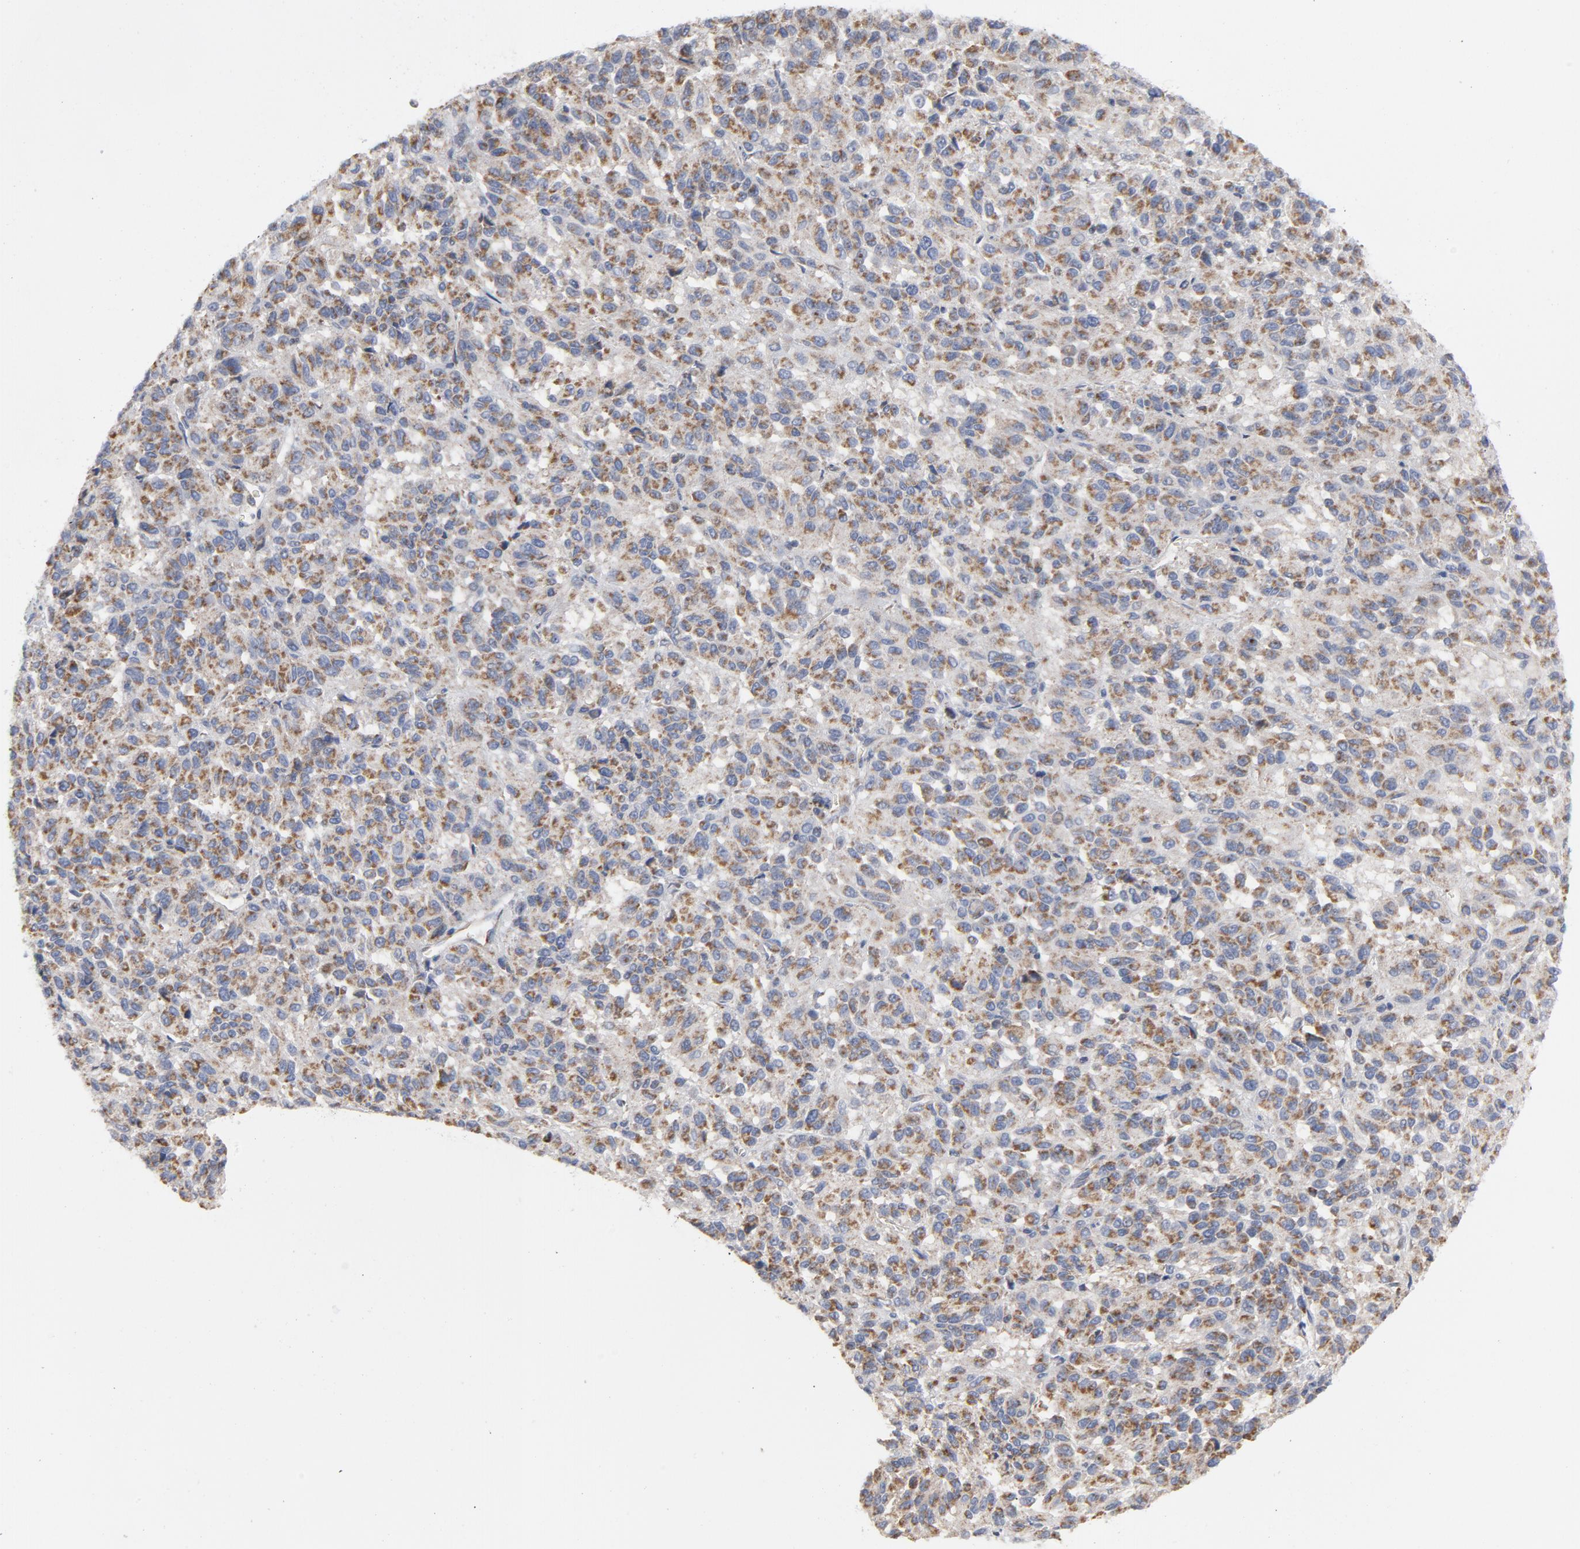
{"staining": {"intensity": "weak", "quantity": ">75%", "location": "cytoplasmic/membranous"}, "tissue": "melanoma", "cell_type": "Tumor cells", "image_type": "cancer", "snomed": [{"axis": "morphology", "description": "Malignant melanoma, Metastatic site"}, {"axis": "topography", "description": "Lung"}], "caption": "High-power microscopy captured an IHC image of malignant melanoma (metastatic site), revealing weak cytoplasmic/membranous expression in about >75% of tumor cells.", "gene": "OXA1L", "patient": {"sex": "male", "age": 64}}